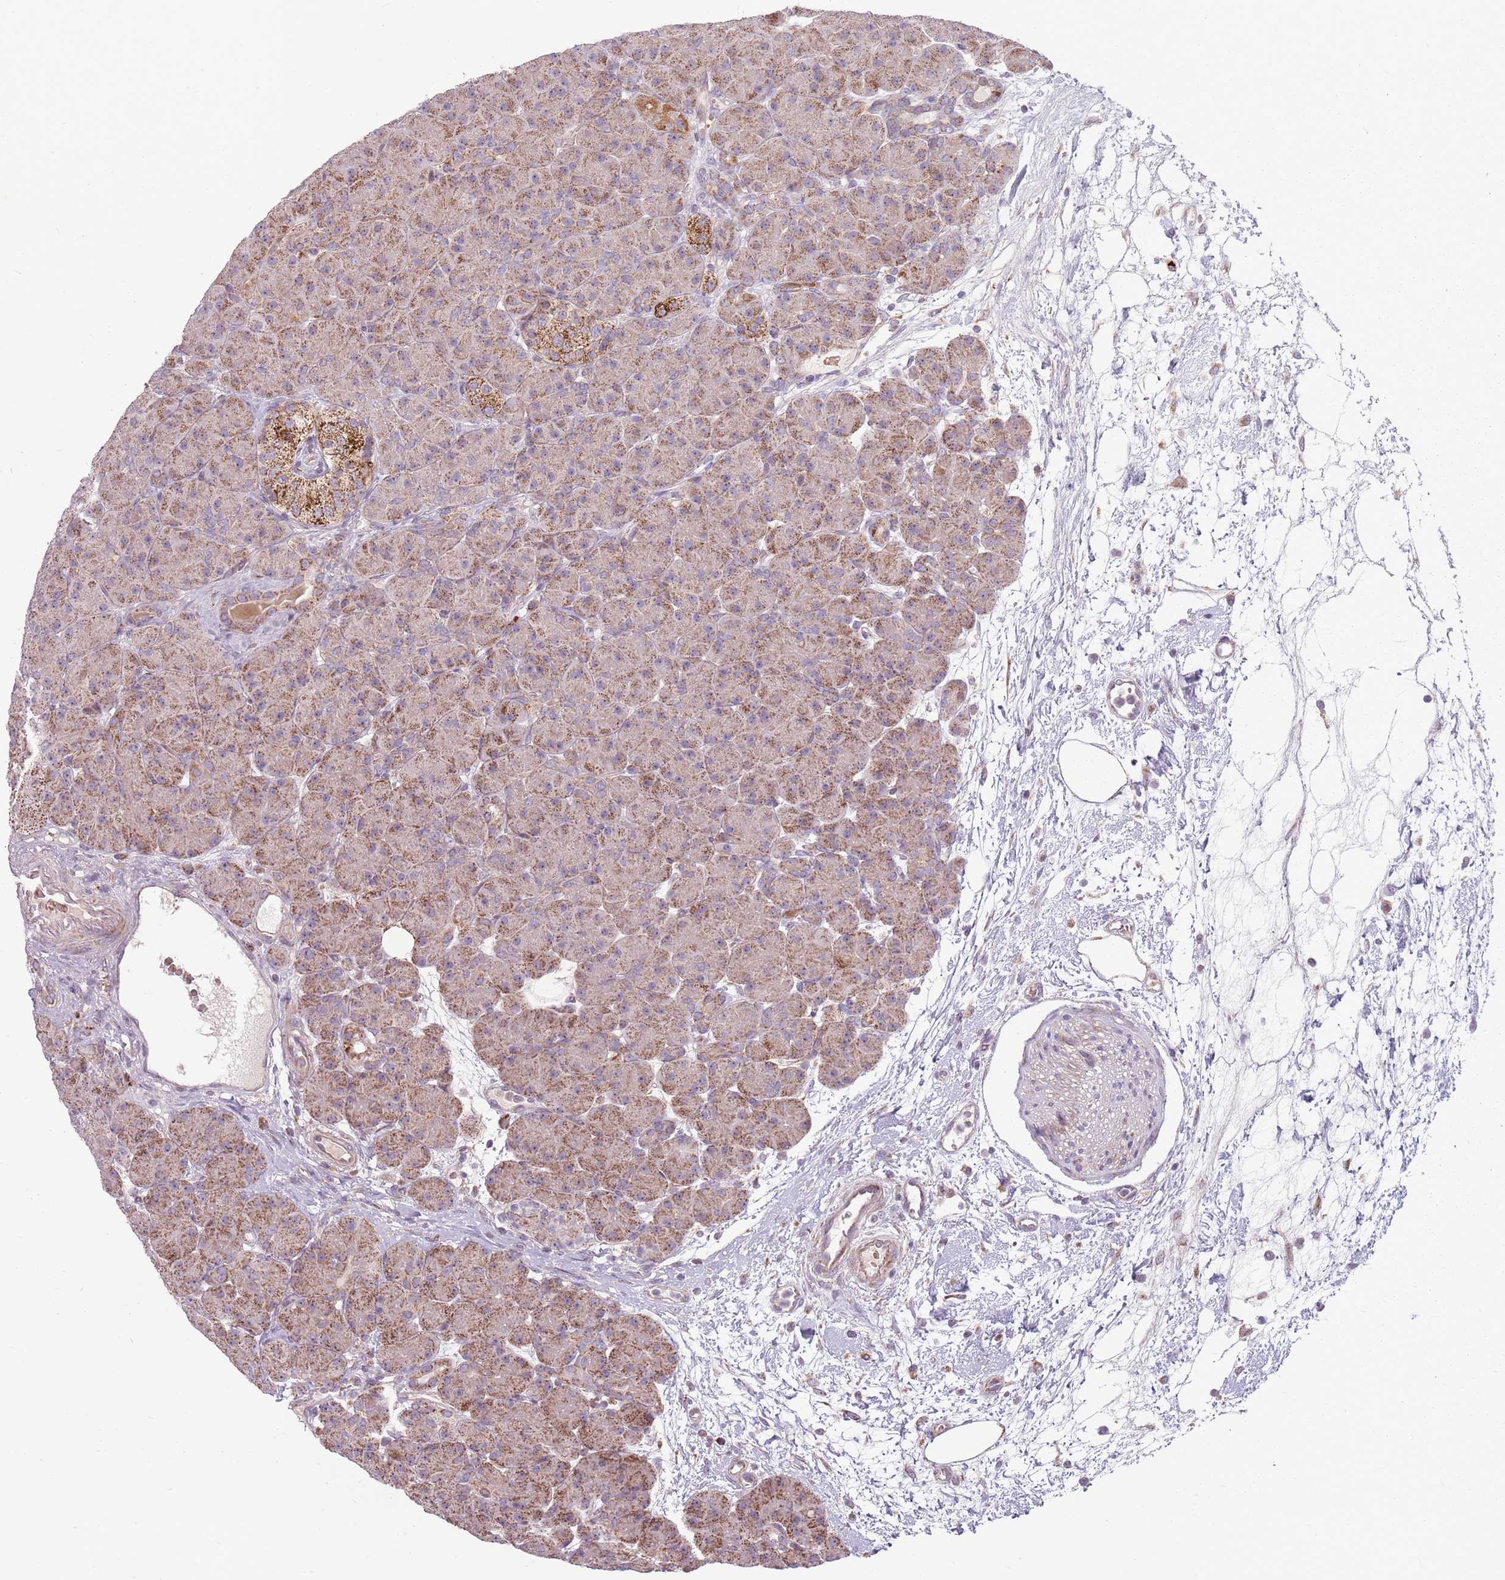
{"staining": {"intensity": "moderate", "quantity": "25%-75%", "location": "cytoplasmic/membranous"}, "tissue": "pancreas", "cell_type": "Exocrine glandular cells", "image_type": "normal", "snomed": [{"axis": "morphology", "description": "Normal tissue, NOS"}, {"axis": "topography", "description": "Pancreas"}], "caption": "Immunohistochemistry micrograph of normal human pancreas stained for a protein (brown), which reveals medium levels of moderate cytoplasmic/membranous staining in approximately 25%-75% of exocrine glandular cells.", "gene": "ZNF530", "patient": {"sex": "male", "age": 66}}